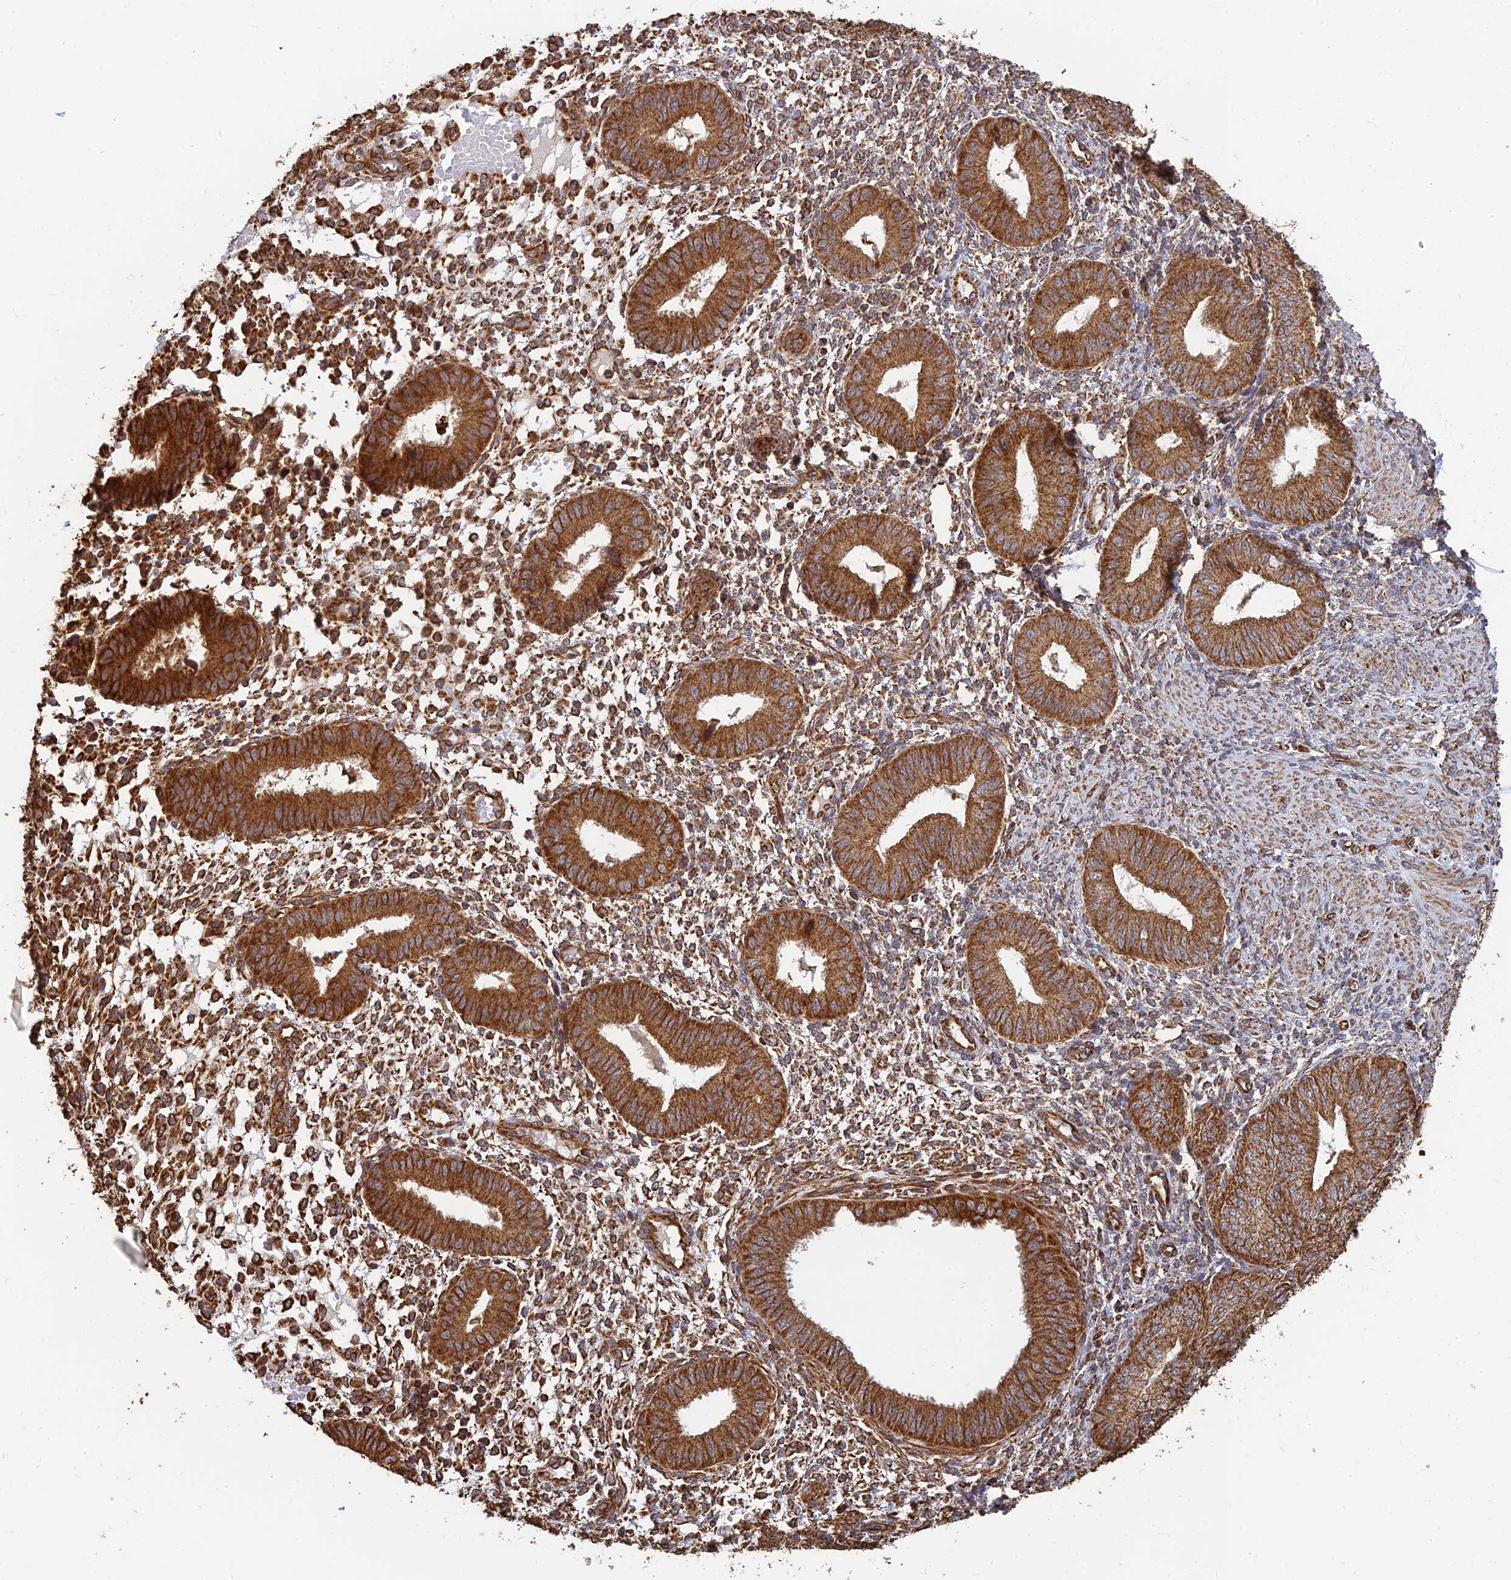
{"staining": {"intensity": "strong", "quantity": ">75%", "location": "cytoplasmic/membranous"}, "tissue": "endometrium", "cell_type": "Cells in endometrial stroma", "image_type": "normal", "snomed": [{"axis": "morphology", "description": "Normal tissue, NOS"}, {"axis": "topography", "description": "Endometrium"}], "caption": "Benign endometrium displays strong cytoplasmic/membranous positivity in approximately >75% of cells in endometrial stroma, visualized by immunohistochemistry. (DAB = brown stain, brightfield microscopy at high magnification).", "gene": "DSTYK", "patient": {"sex": "female", "age": 49}}